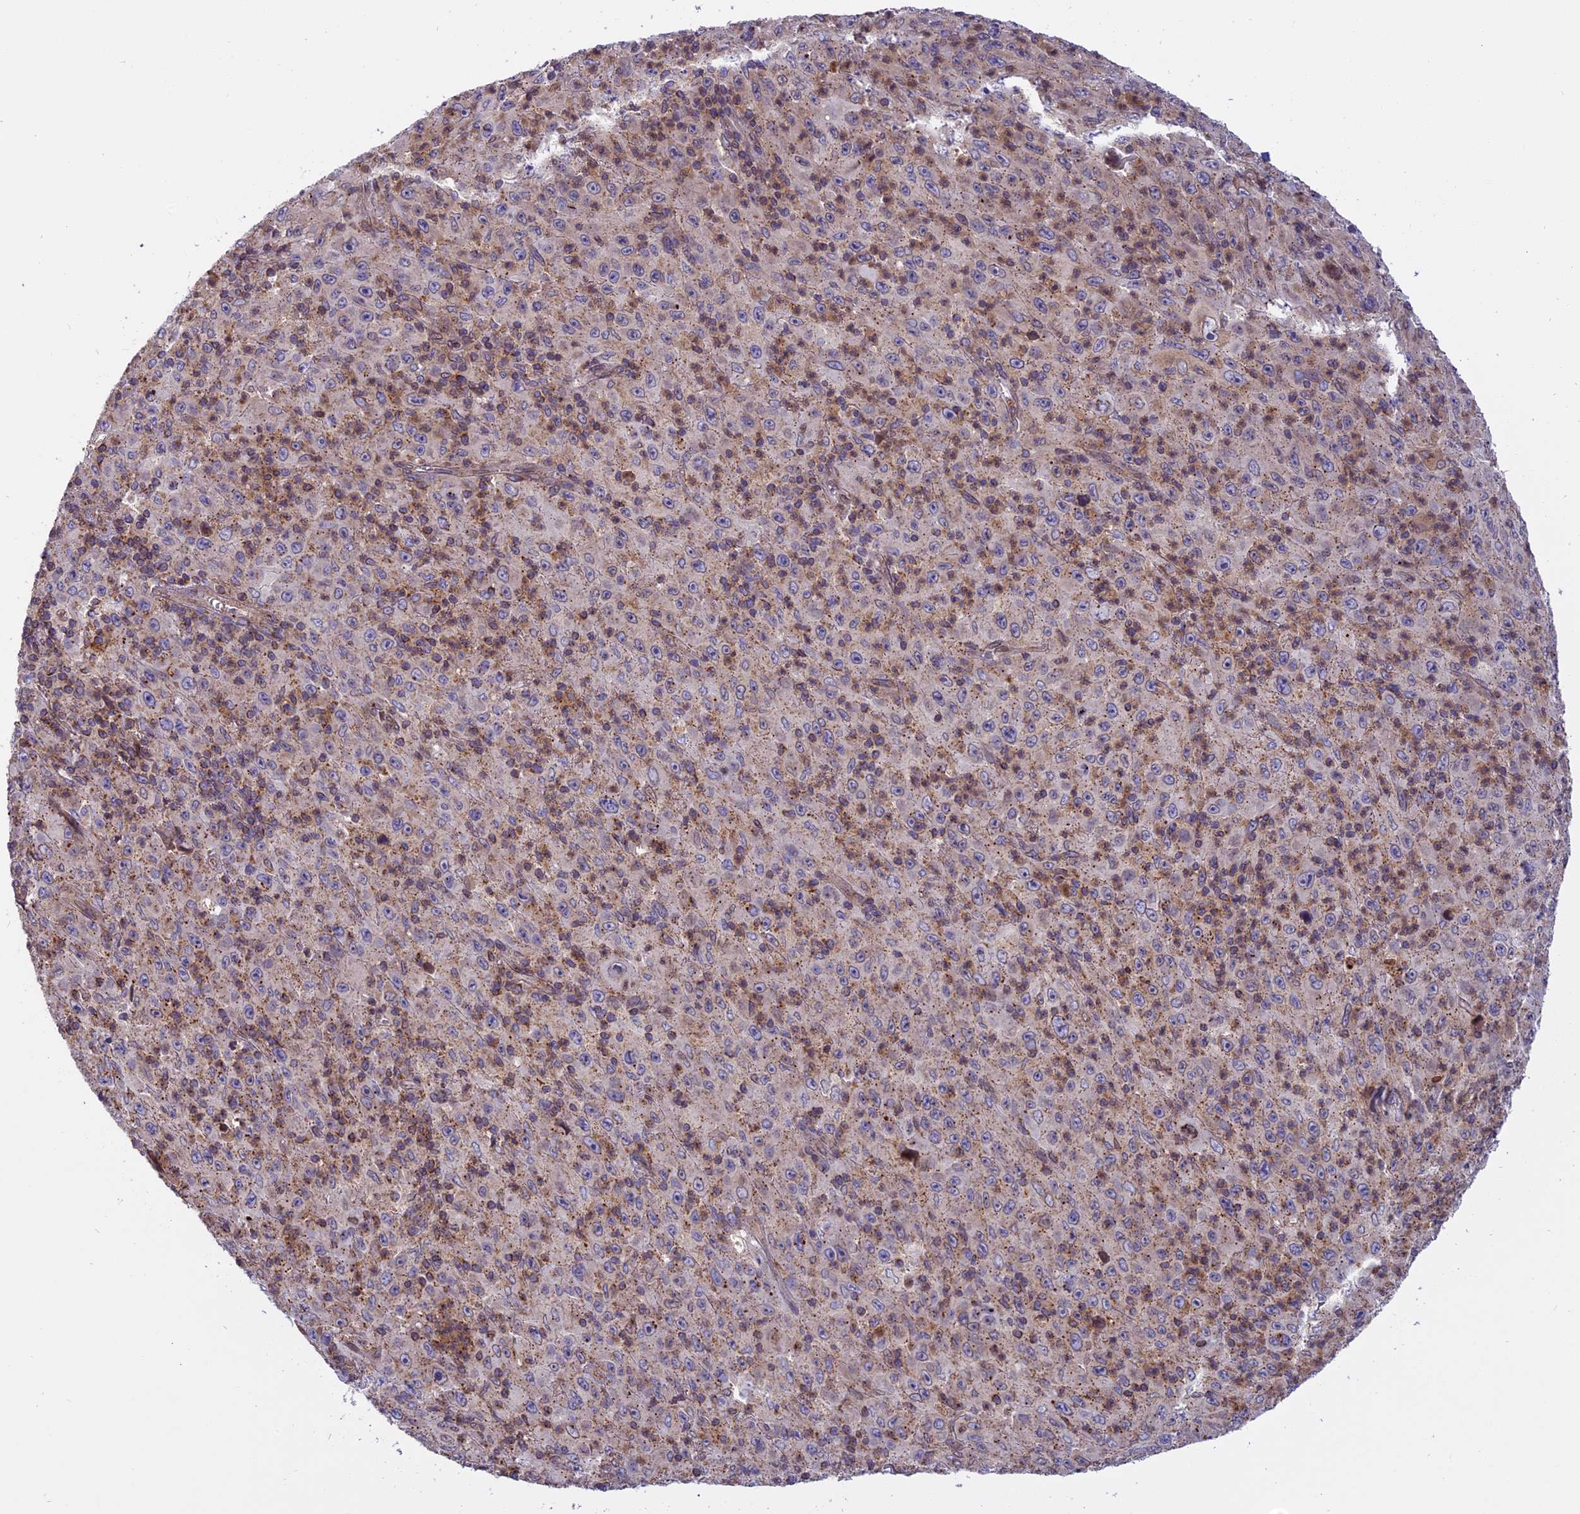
{"staining": {"intensity": "negative", "quantity": "none", "location": "none"}, "tissue": "melanoma", "cell_type": "Tumor cells", "image_type": "cancer", "snomed": [{"axis": "morphology", "description": "Malignant melanoma, Metastatic site"}, {"axis": "topography", "description": "Skin"}], "caption": "The image exhibits no significant positivity in tumor cells of malignant melanoma (metastatic site).", "gene": "CHMP2A", "patient": {"sex": "female", "age": 56}}